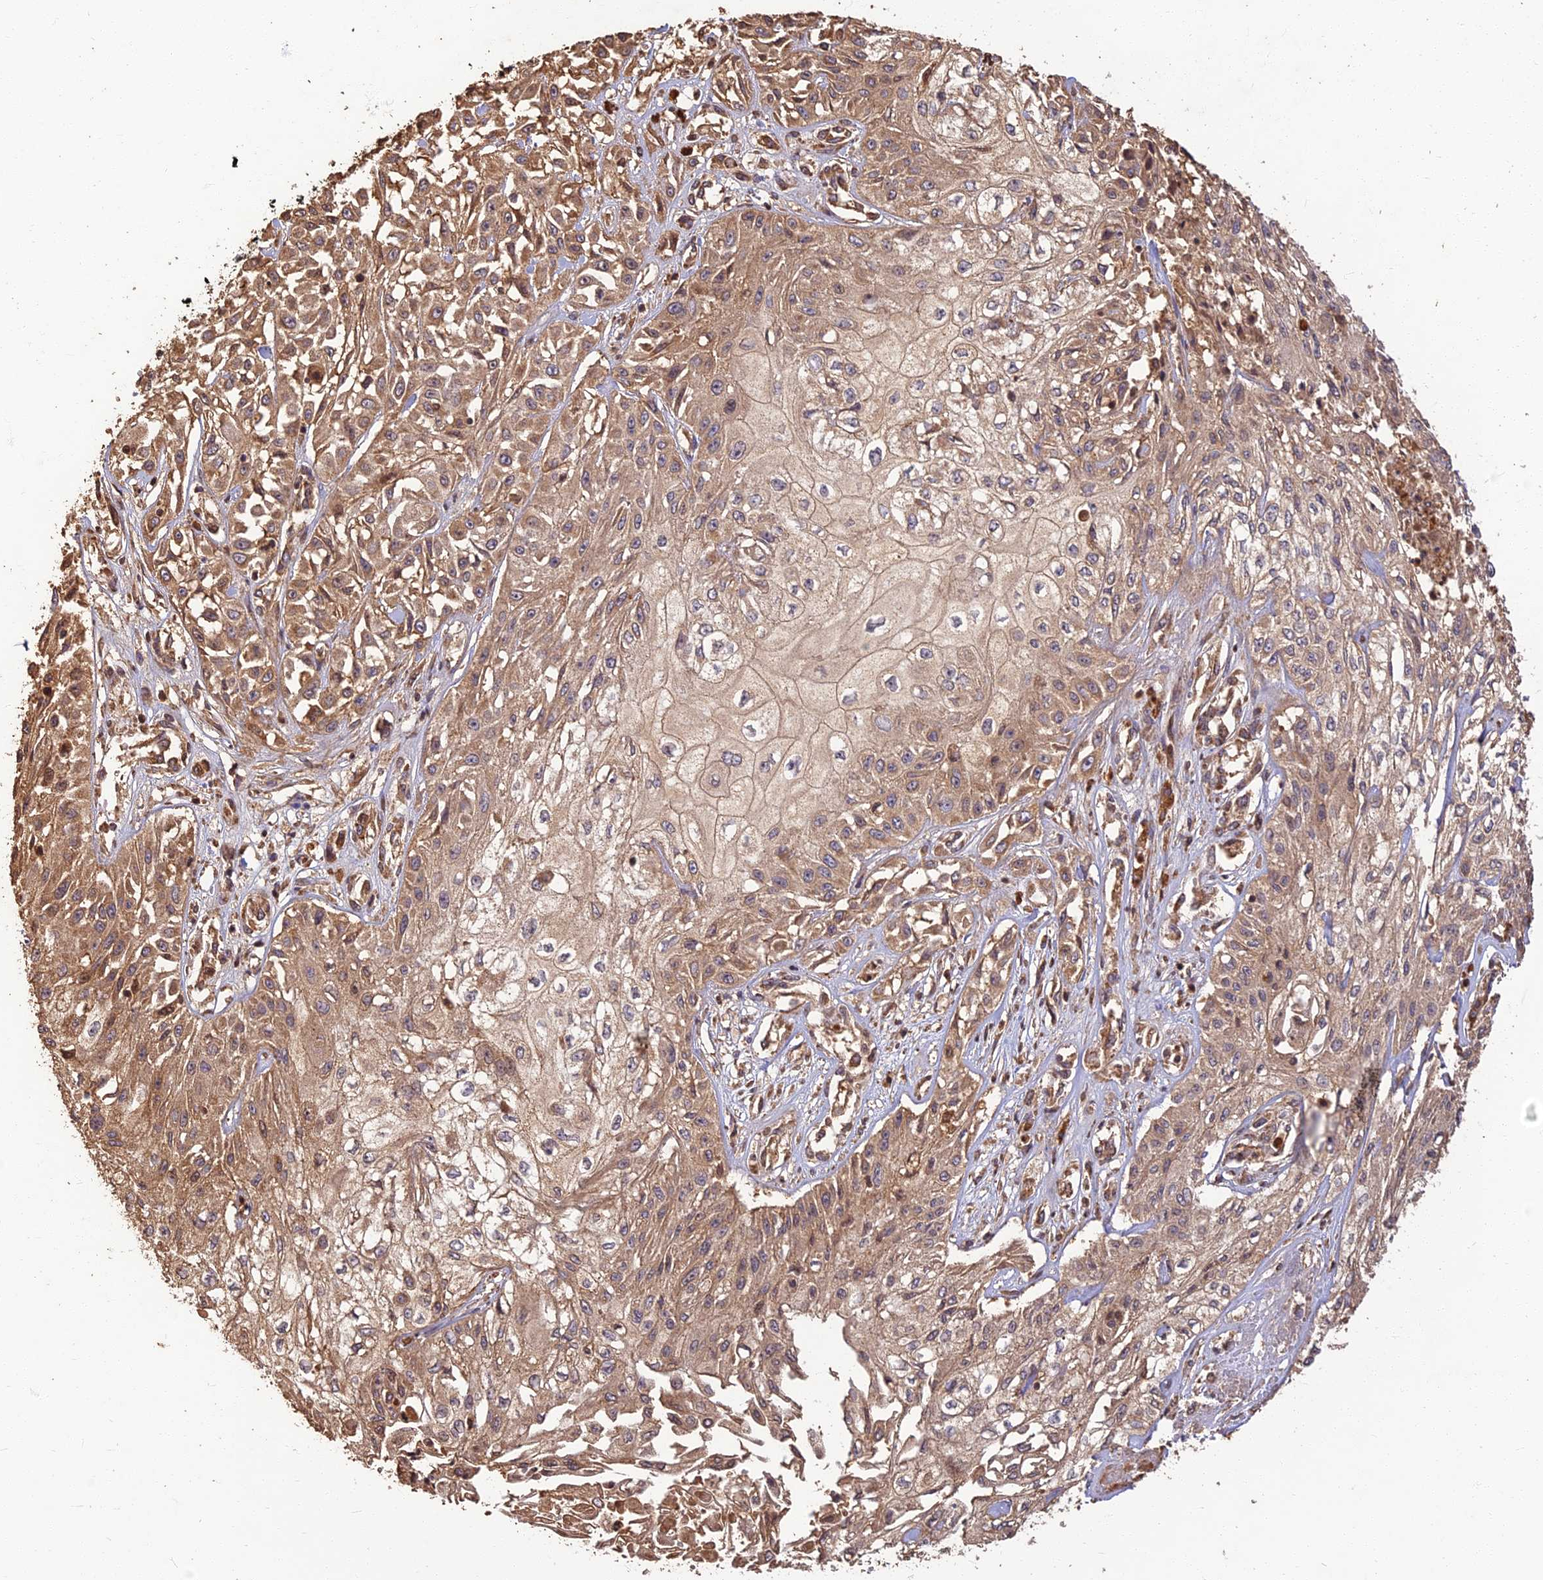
{"staining": {"intensity": "moderate", "quantity": "25%-75%", "location": "cytoplasmic/membranous"}, "tissue": "skin cancer", "cell_type": "Tumor cells", "image_type": "cancer", "snomed": [{"axis": "morphology", "description": "Squamous cell carcinoma, NOS"}, {"axis": "morphology", "description": "Squamous cell carcinoma, metastatic, NOS"}, {"axis": "topography", "description": "Skin"}, {"axis": "topography", "description": "Lymph node"}], "caption": "This is an image of immunohistochemistry (IHC) staining of skin cancer (metastatic squamous cell carcinoma), which shows moderate staining in the cytoplasmic/membranous of tumor cells.", "gene": "CORO1C", "patient": {"sex": "male", "age": 75}}